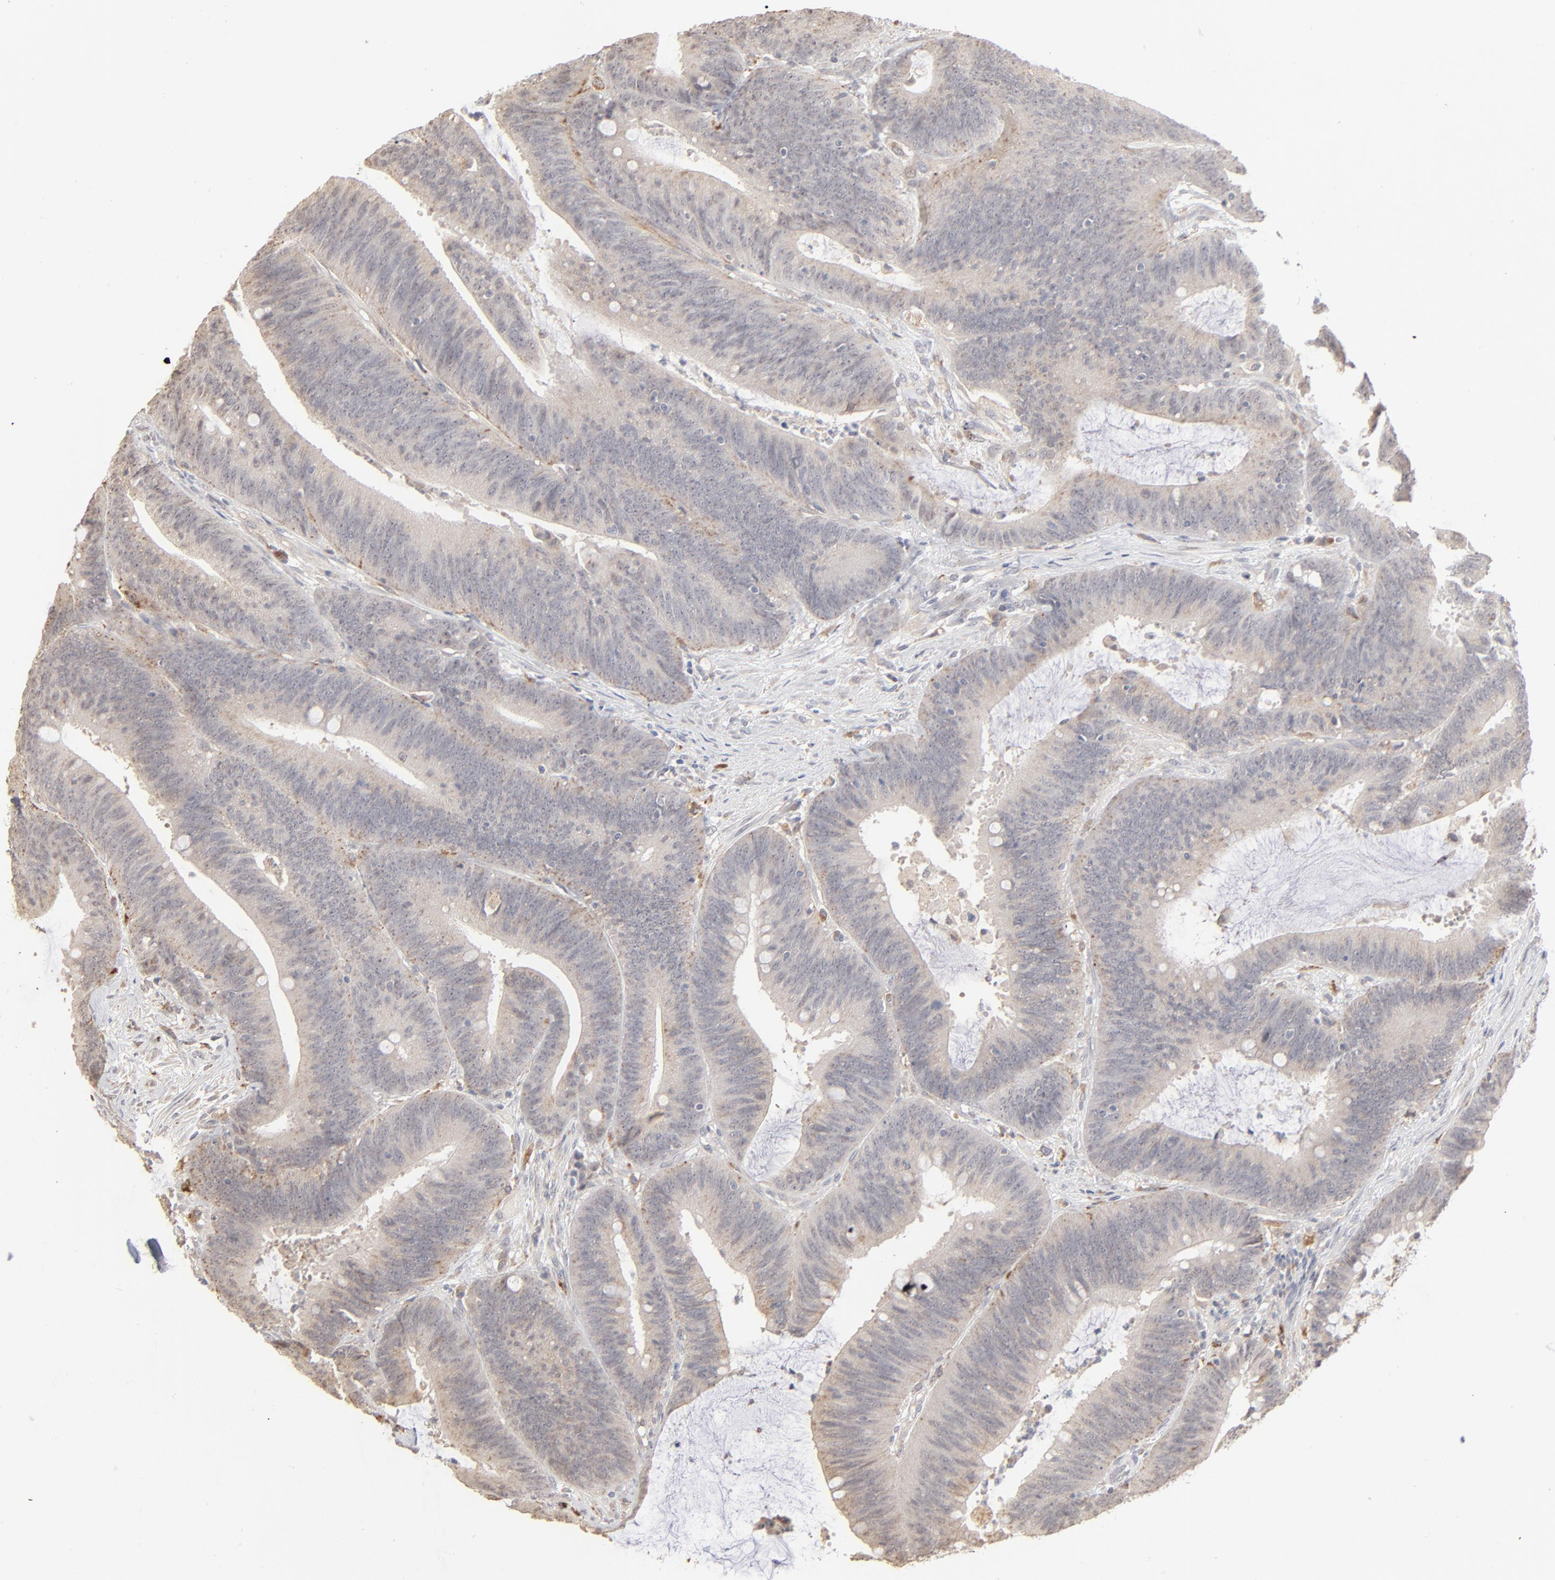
{"staining": {"intensity": "weak", "quantity": ">75%", "location": "cytoplasmic/membranous"}, "tissue": "colorectal cancer", "cell_type": "Tumor cells", "image_type": "cancer", "snomed": [{"axis": "morphology", "description": "Adenocarcinoma, NOS"}, {"axis": "topography", "description": "Rectum"}], "caption": "Approximately >75% of tumor cells in colorectal adenocarcinoma display weak cytoplasmic/membranous protein positivity as visualized by brown immunohistochemical staining.", "gene": "POMT2", "patient": {"sex": "female", "age": 66}}